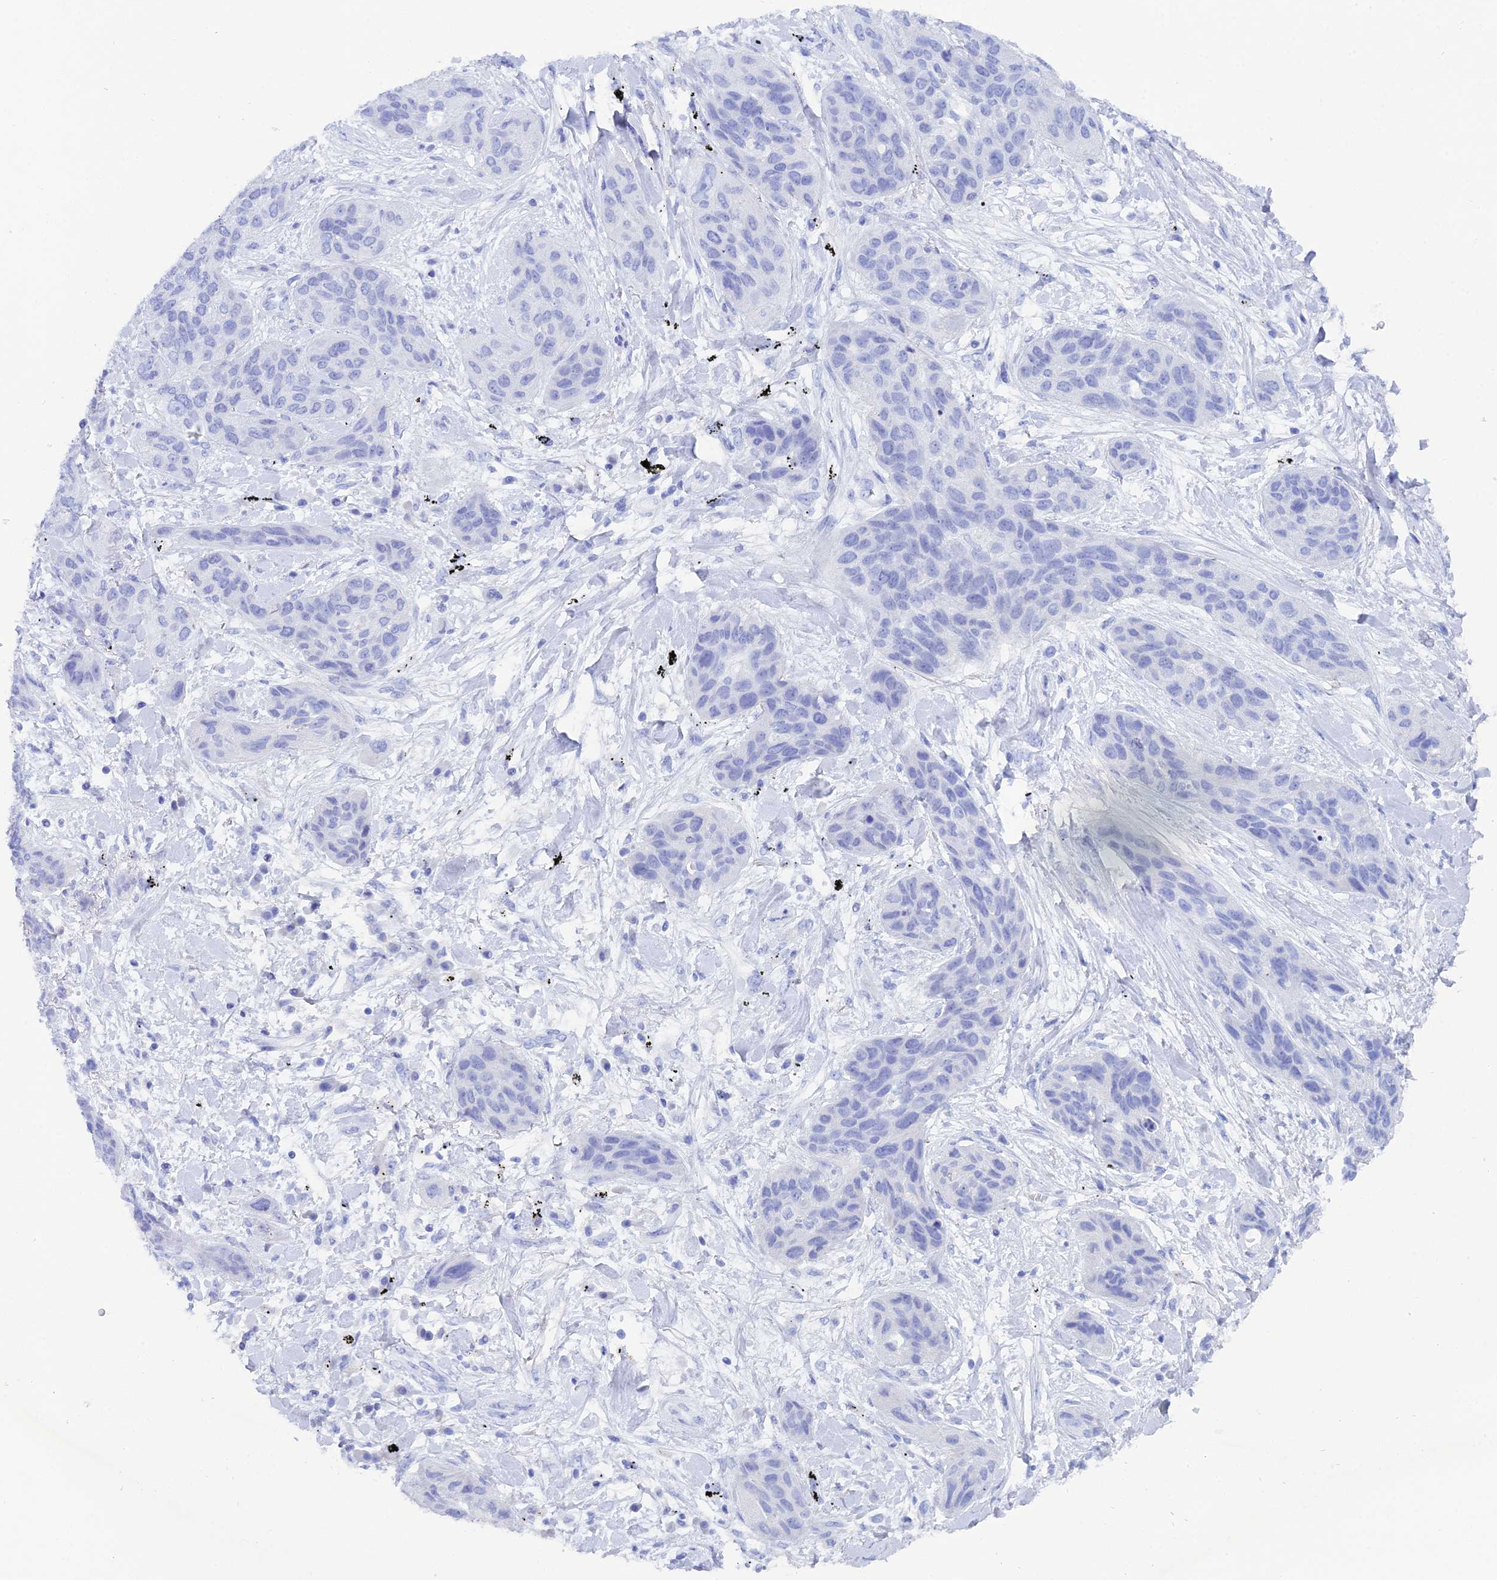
{"staining": {"intensity": "negative", "quantity": "none", "location": "none"}, "tissue": "lung cancer", "cell_type": "Tumor cells", "image_type": "cancer", "snomed": [{"axis": "morphology", "description": "Squamous cell carcinoma, NOS"}, {"axis": "topography", "description": "Lung"}], "caption": "IHC micrograph of lung squamous cell carcinoma stained for a protein (brown), which displays no positivity in tumor cells. (Stains: DAB immunohistochemistry with hematoxylin counter stain, Microscopy: brightfield microscopy at high magnification).", "gene": "REG1A", "patient": {"sex": "female", "age": 70}}